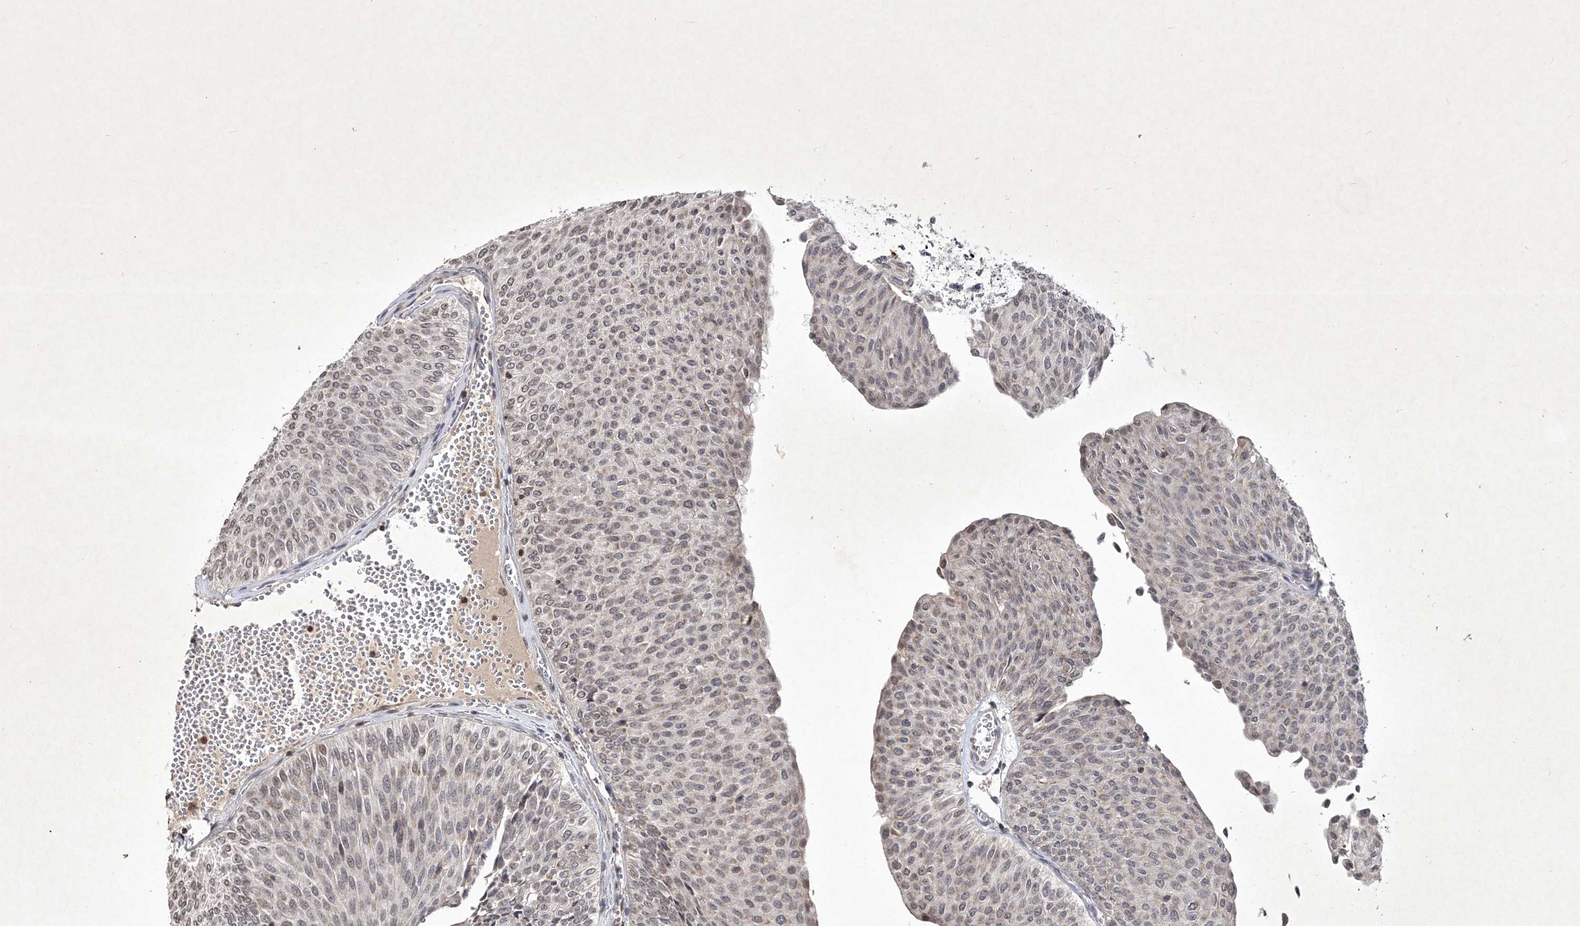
{"staining": {"intensity": "weak", "quantity": "25%-75%", "location": "nuclear"}, "tissue": "urothelial cancer", "cell_type": "Tumor cells", "image_type": "cancer", "snomed": [{"axis": "morphology", "description": "Urothelial carcinoma, Low grade"}, {"axis": "topography", "description": "Urinary bladder"}], "caption": "Urothelial cancer stained with a protein marker displays weak staining in tumor cells.", "gene": "SOWAHB", "patient": {"sex": "male", "age": 78}}